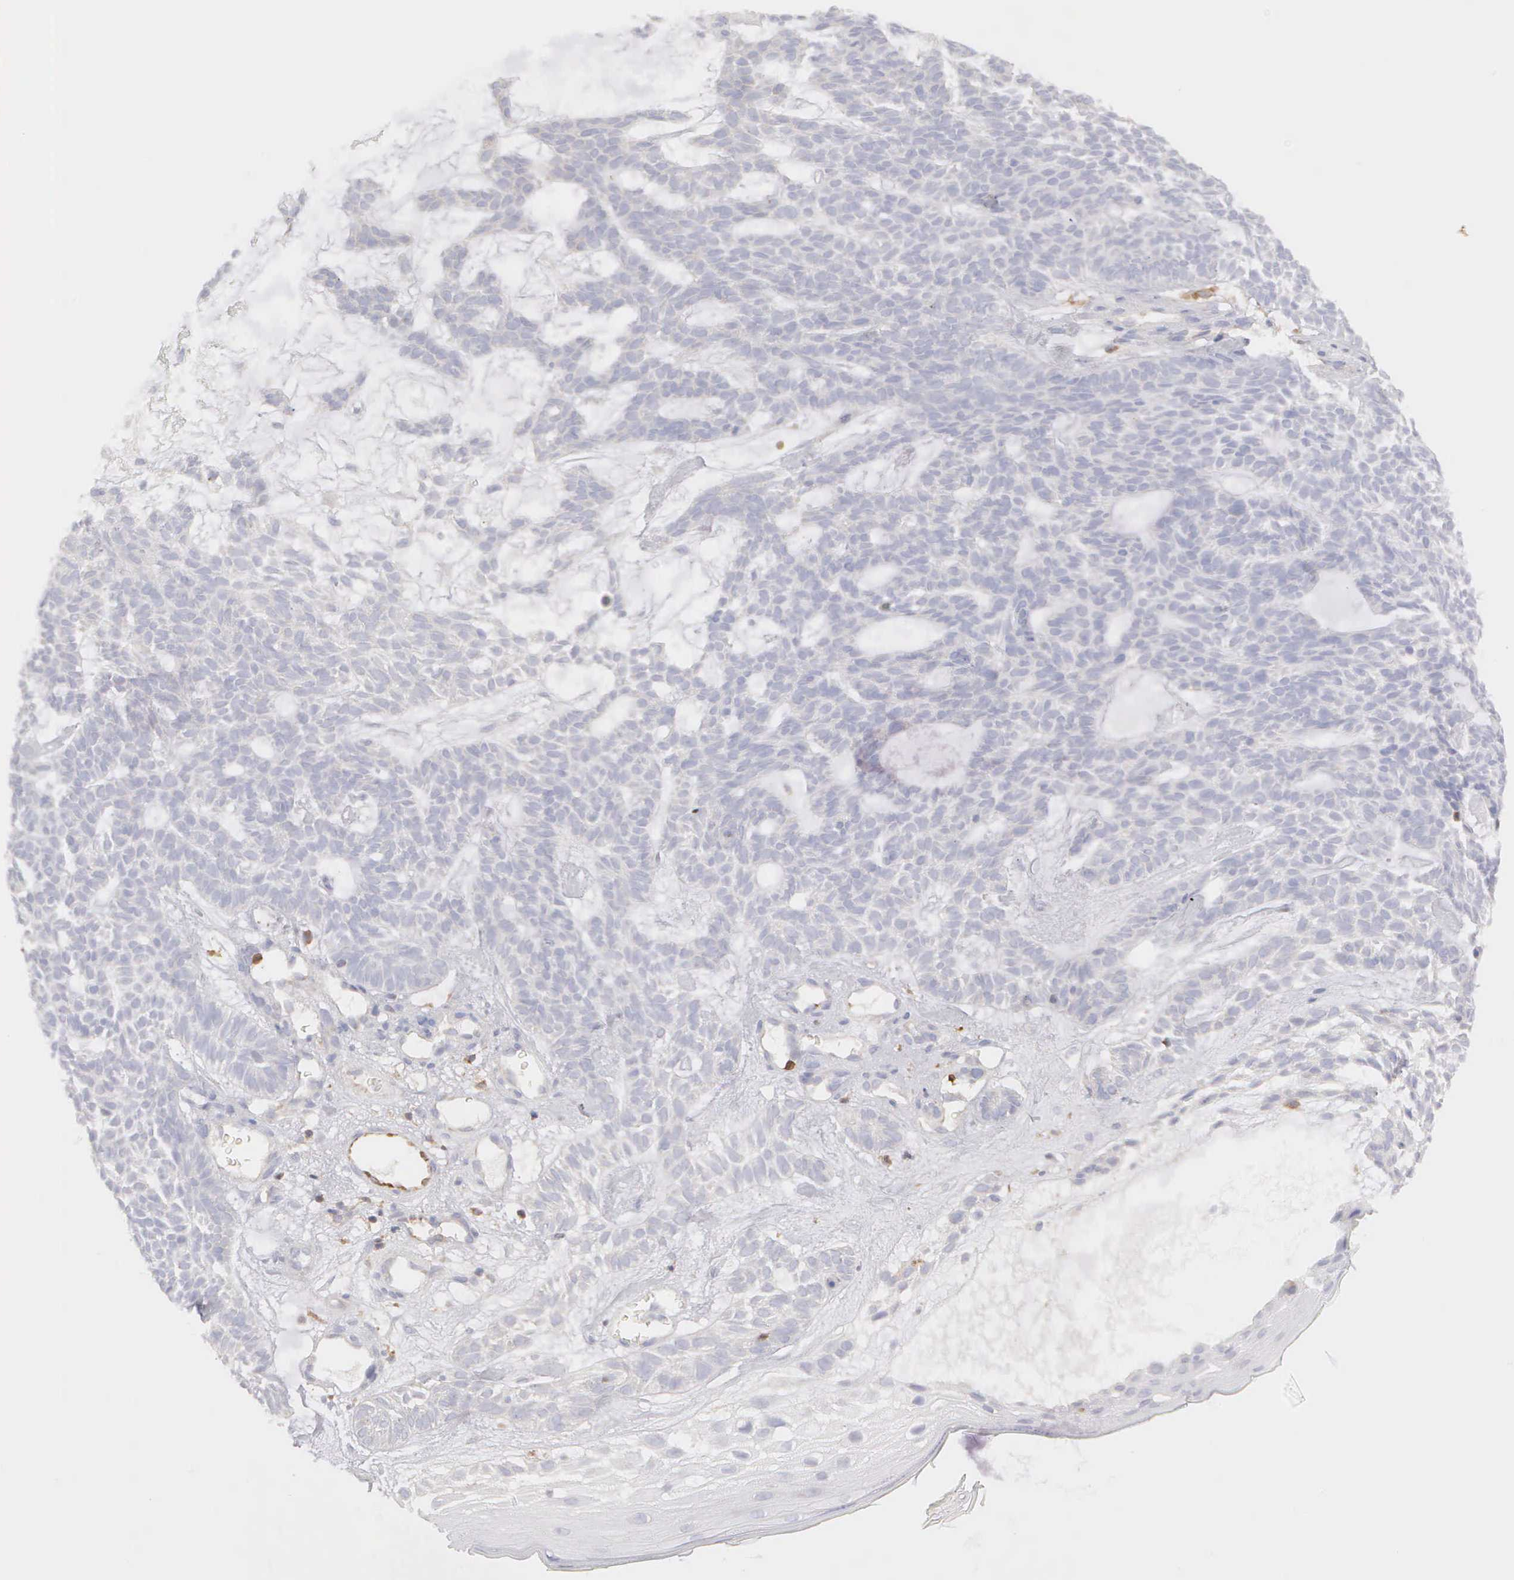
{"staining": {"intensity": "negative", "quantity": "none", "location": "none"}, "tissue": "skin cancer", "cell_type": "Tumor cells", "image_type": "cancer", "snomed": [{"axis": "morphology", "description": "Basal cell carcinoma"}, {"axis": "topography", "description": "Skin"}], "caption": "Immunohistochemical staining of skin cancer displays no significant expression in tumor cells.", "gene": "ARHGAP4", "patient": {"sex": "male", "age": 75}}